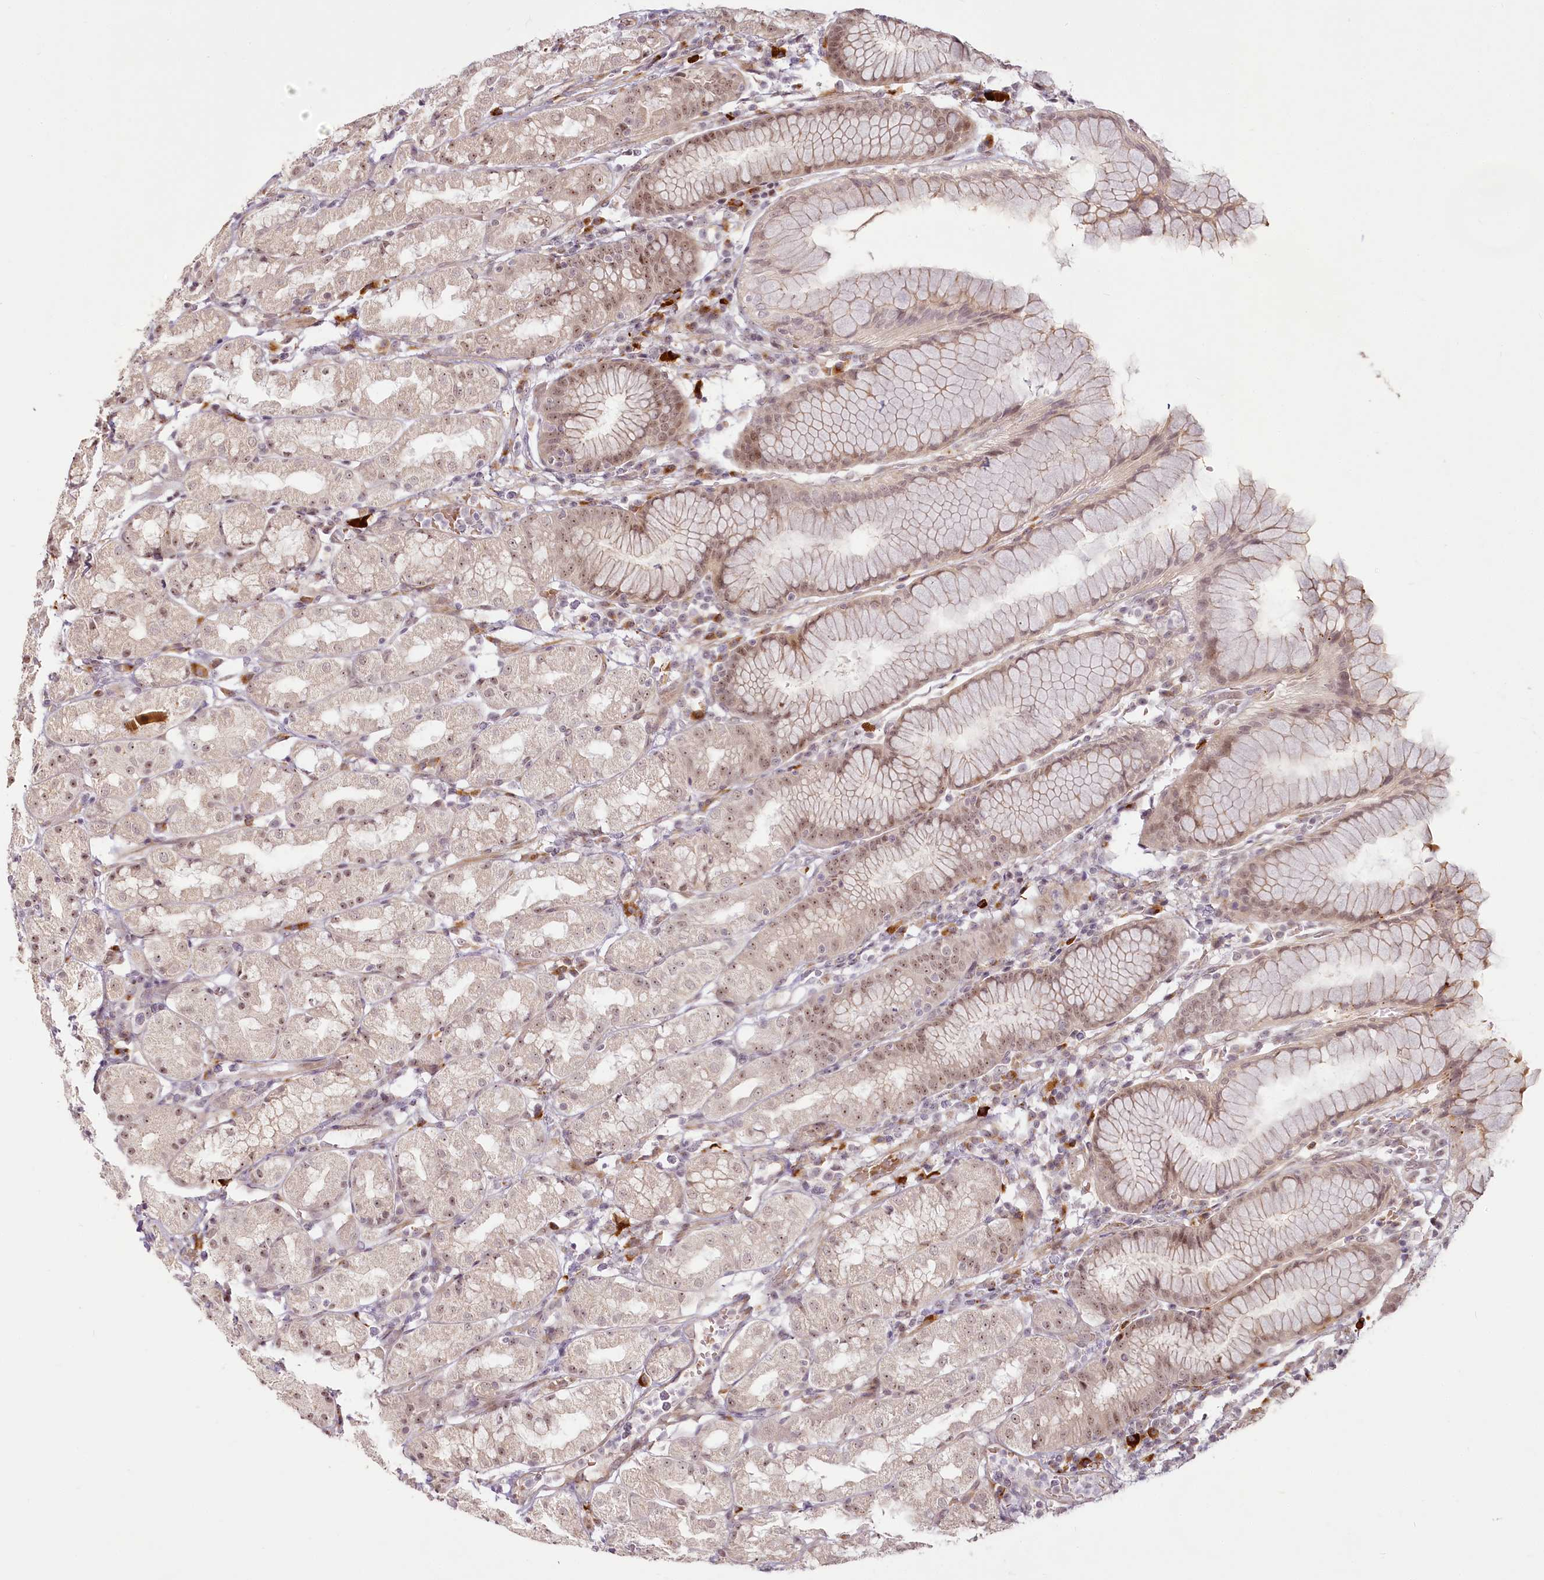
{"staining": {"intensity": "moderate", "quantity": ">75%", "location": "nuclear"}, "tissue": "stomach", "cell_type": "Glandular cells", "image_type": "normal", "snomed": [{"axis": "morphology", "description": "Normal tissue, NOS"}, {"axis": "topography", "description": "Stomach, lower"}], "caption": "Immunohistochemistry of unremarkable stomach displays medium levels of moderate nuclear staining in about >75% of glandular cells.", "gene": "EXOSC7", "patient": {"sex": "female", "age": 56}}